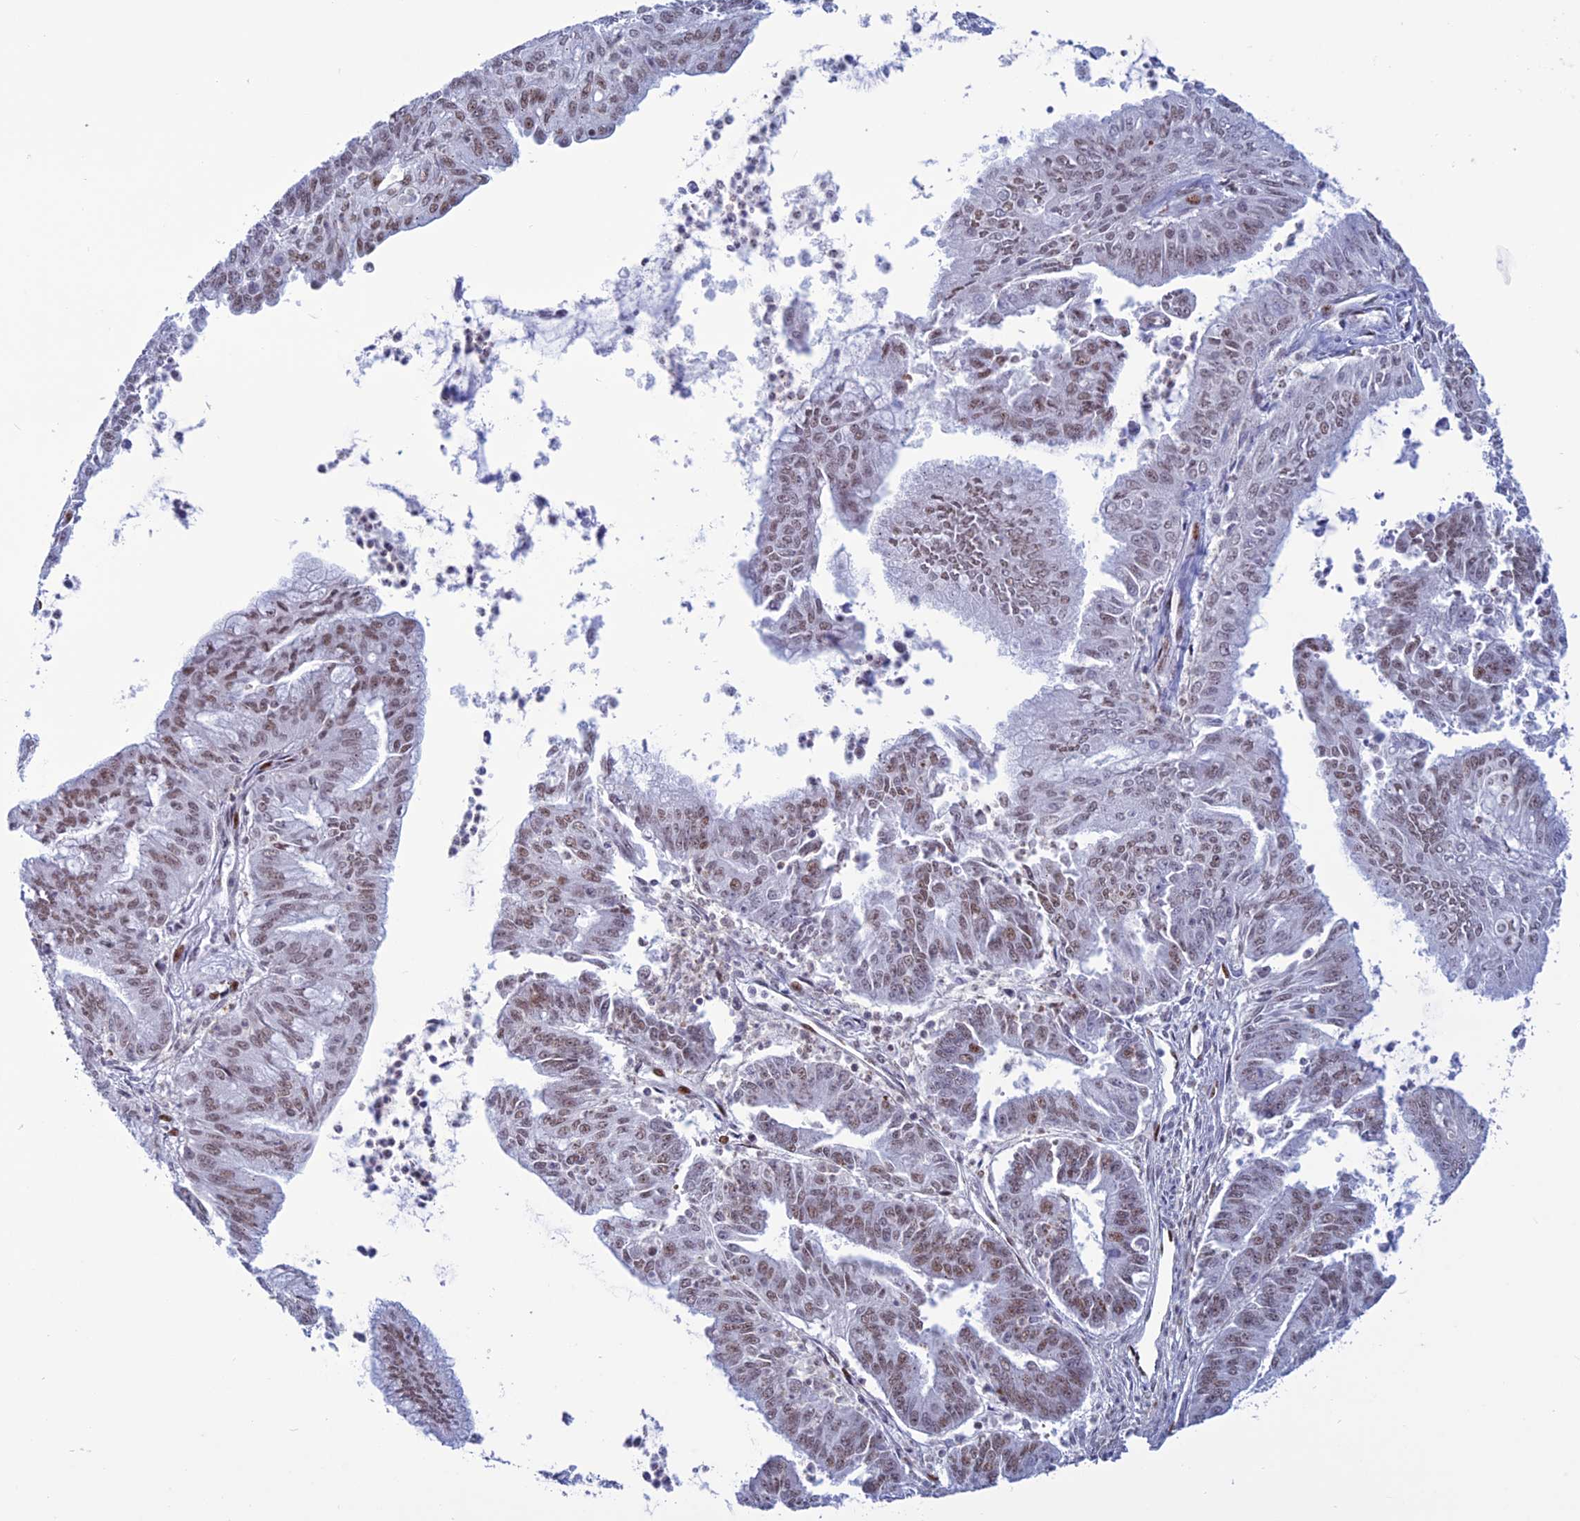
{"staining": {"intensity": "moderate", "quantity": "25%-75%", "location": "nuclear"}, "tissue": "endometrial cancer", "cell_type": "Tumor cells", "image_type": "cancer", "snomed": [{"axis": "morphology", "description": "Adenocarcinoma, NOS"}, {"axis": "topography", "description": "Endometrium"}], "caption": "This is a micrograph of IHC staining of adenocarcinoma (endometrial), which shows moderate positivity in the nuclear of tumor cells.", "gene": "NOL4L", "patient": {"sex": "female", "age": 73}}